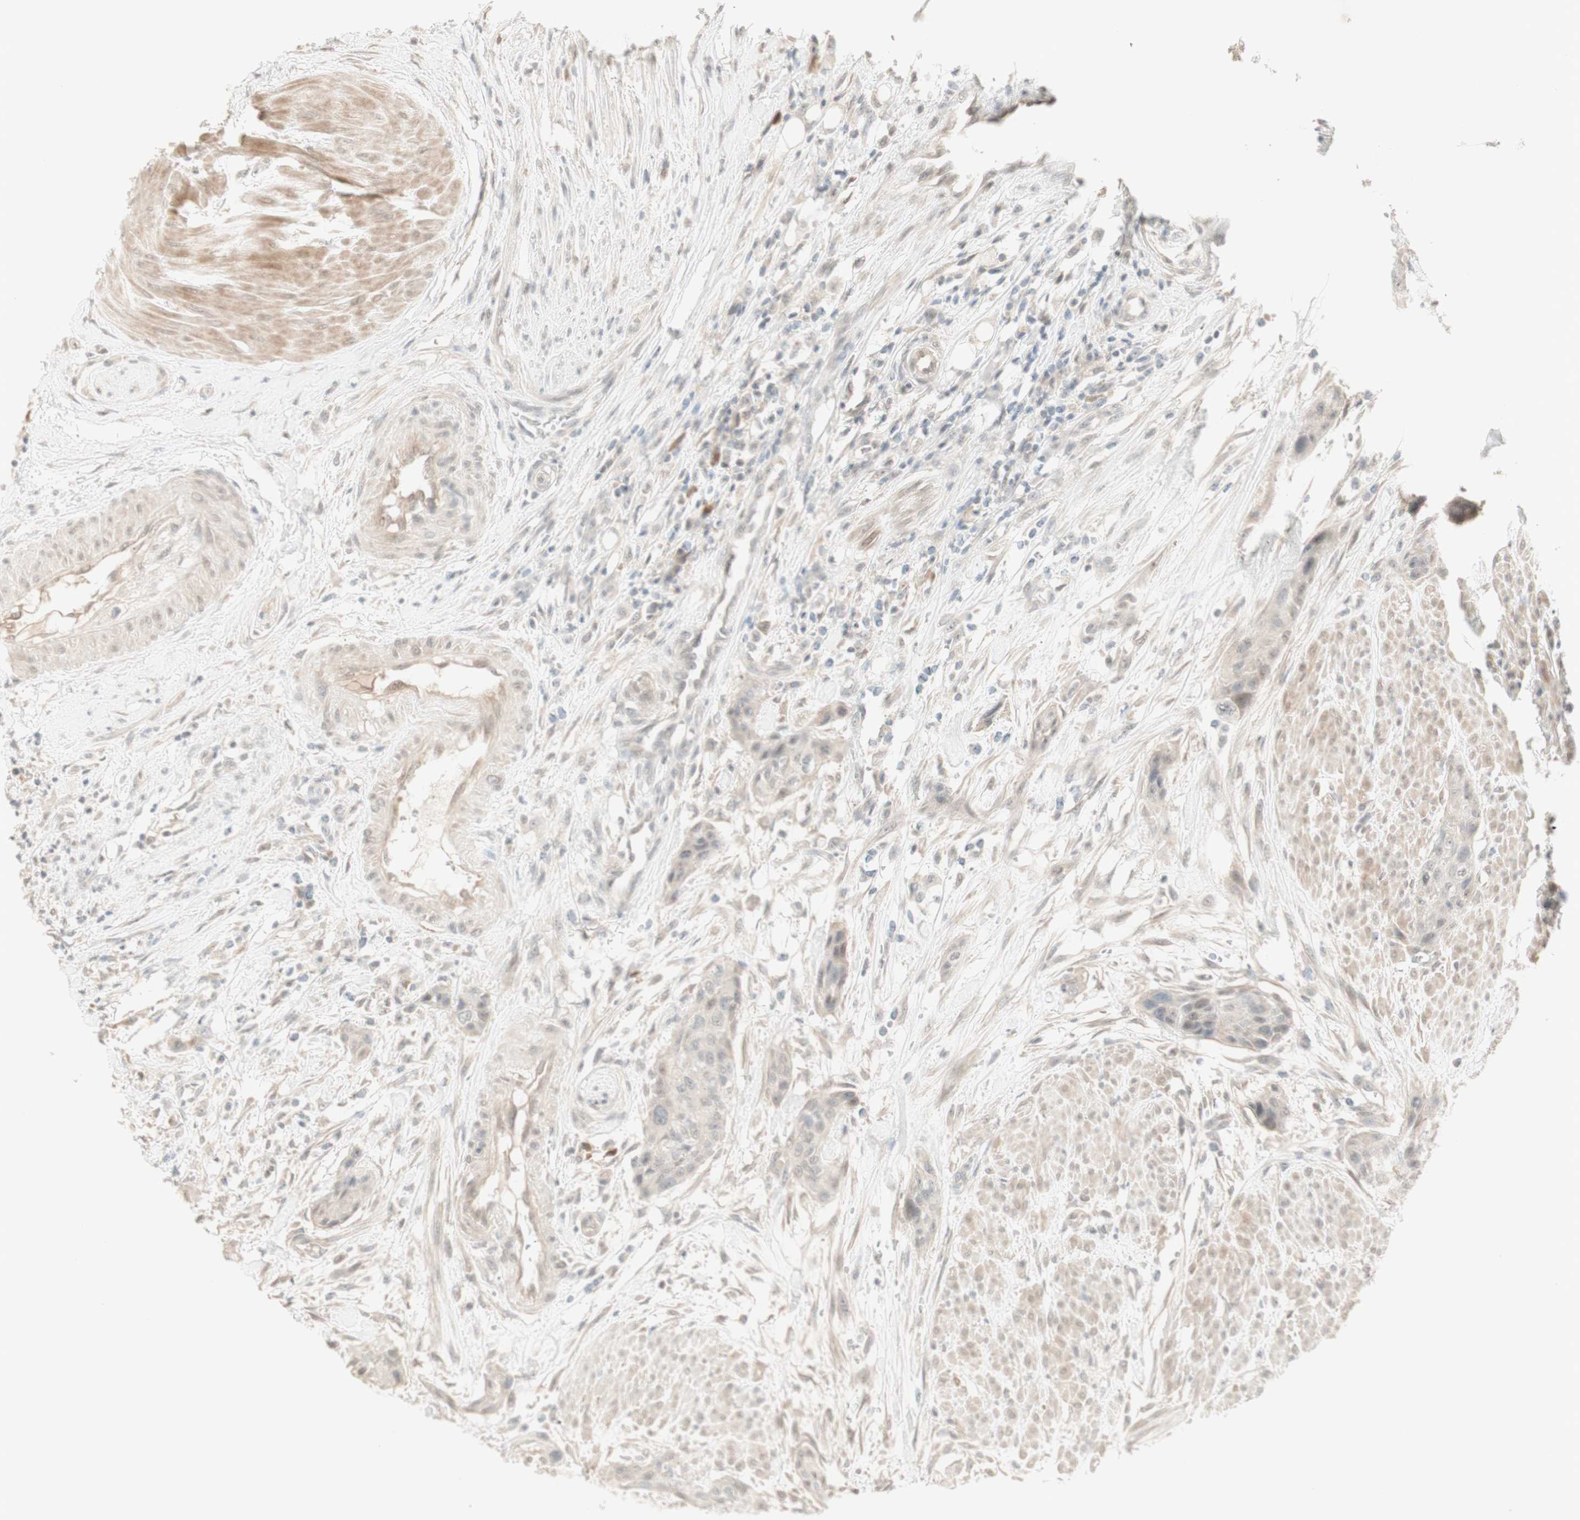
{"staining": {"intensity": "weak", "quantity": "<25%", "location": "cytoplasmic/membranous,nuclear"}, "tissue": "urothelial cancer", "cell_type": "Tumor cells", "image_type": "cancer", "snomed": [{"axis": "morphology", "description": "Urothelial carcinoma, High grade"}, {"axis": "topography", "description": "Urinary bladder"}], "caption": "This is an IHC micrograph of human high-grade urothelial carcinoma. There is no expression in tumor cells.", "gene": "PLCD4", "patient": {"sex": "male", "age": 35}}